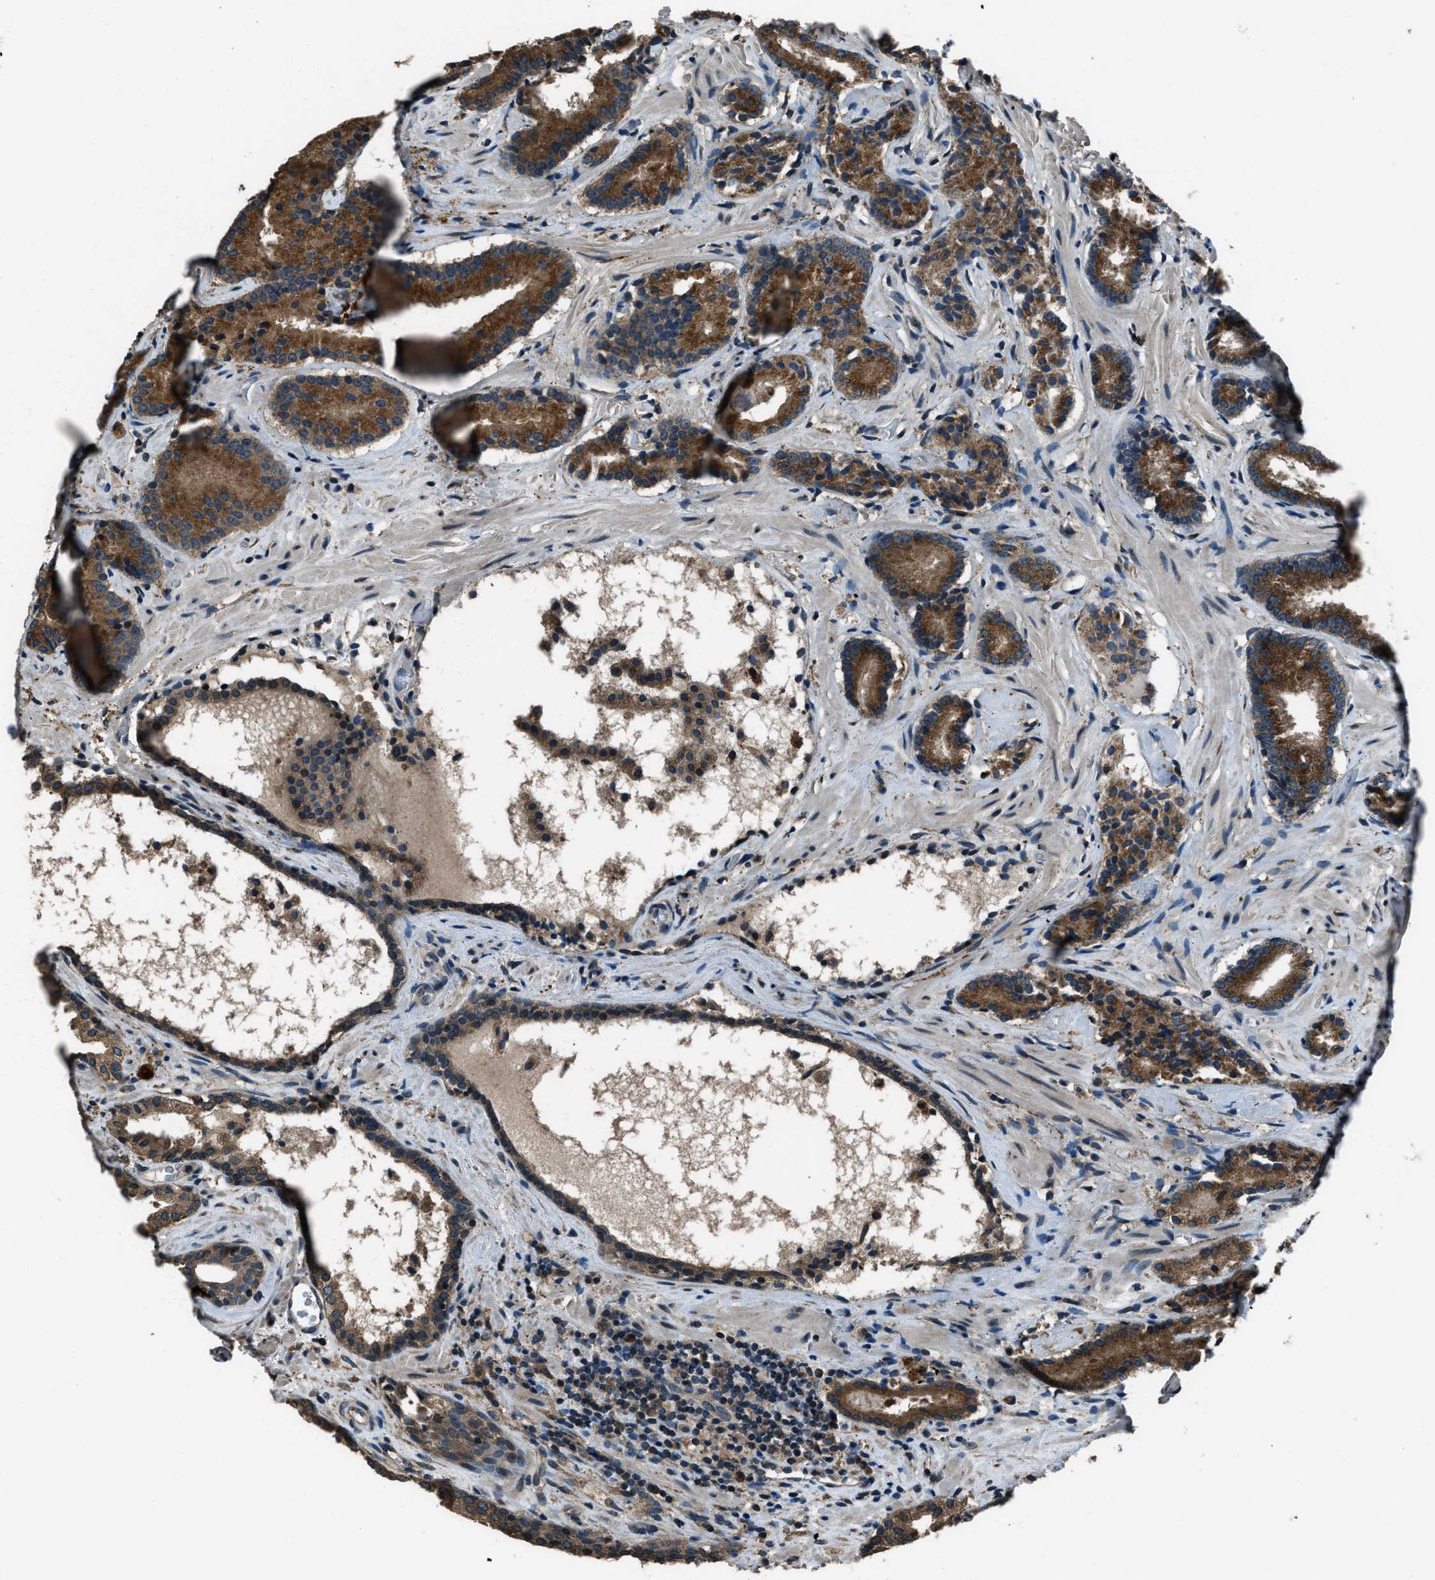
{"staining": {"intensity": "strong", "quantity": ">75%", "location": "cytoplasmic/membranous"}, "tissue": "prostate cancer", "cell_type": "Tumor cells", "image_type": "cancer", "snomed": [{"axis": "morphology", "description": "Adenocarcinoma, Low grade"}, {"axis": "topography", "description": "Prostate"}], "caption": "This photomicrograph demonstrates immunohistochemistry staining of prostate adenocarcinoma (low-grade), with high strong cytoplasmic/membranous staining in approximately >75% of tumor cells.", "gene": "TRIM4", "patient": {"sex": "male", "age": 51}}